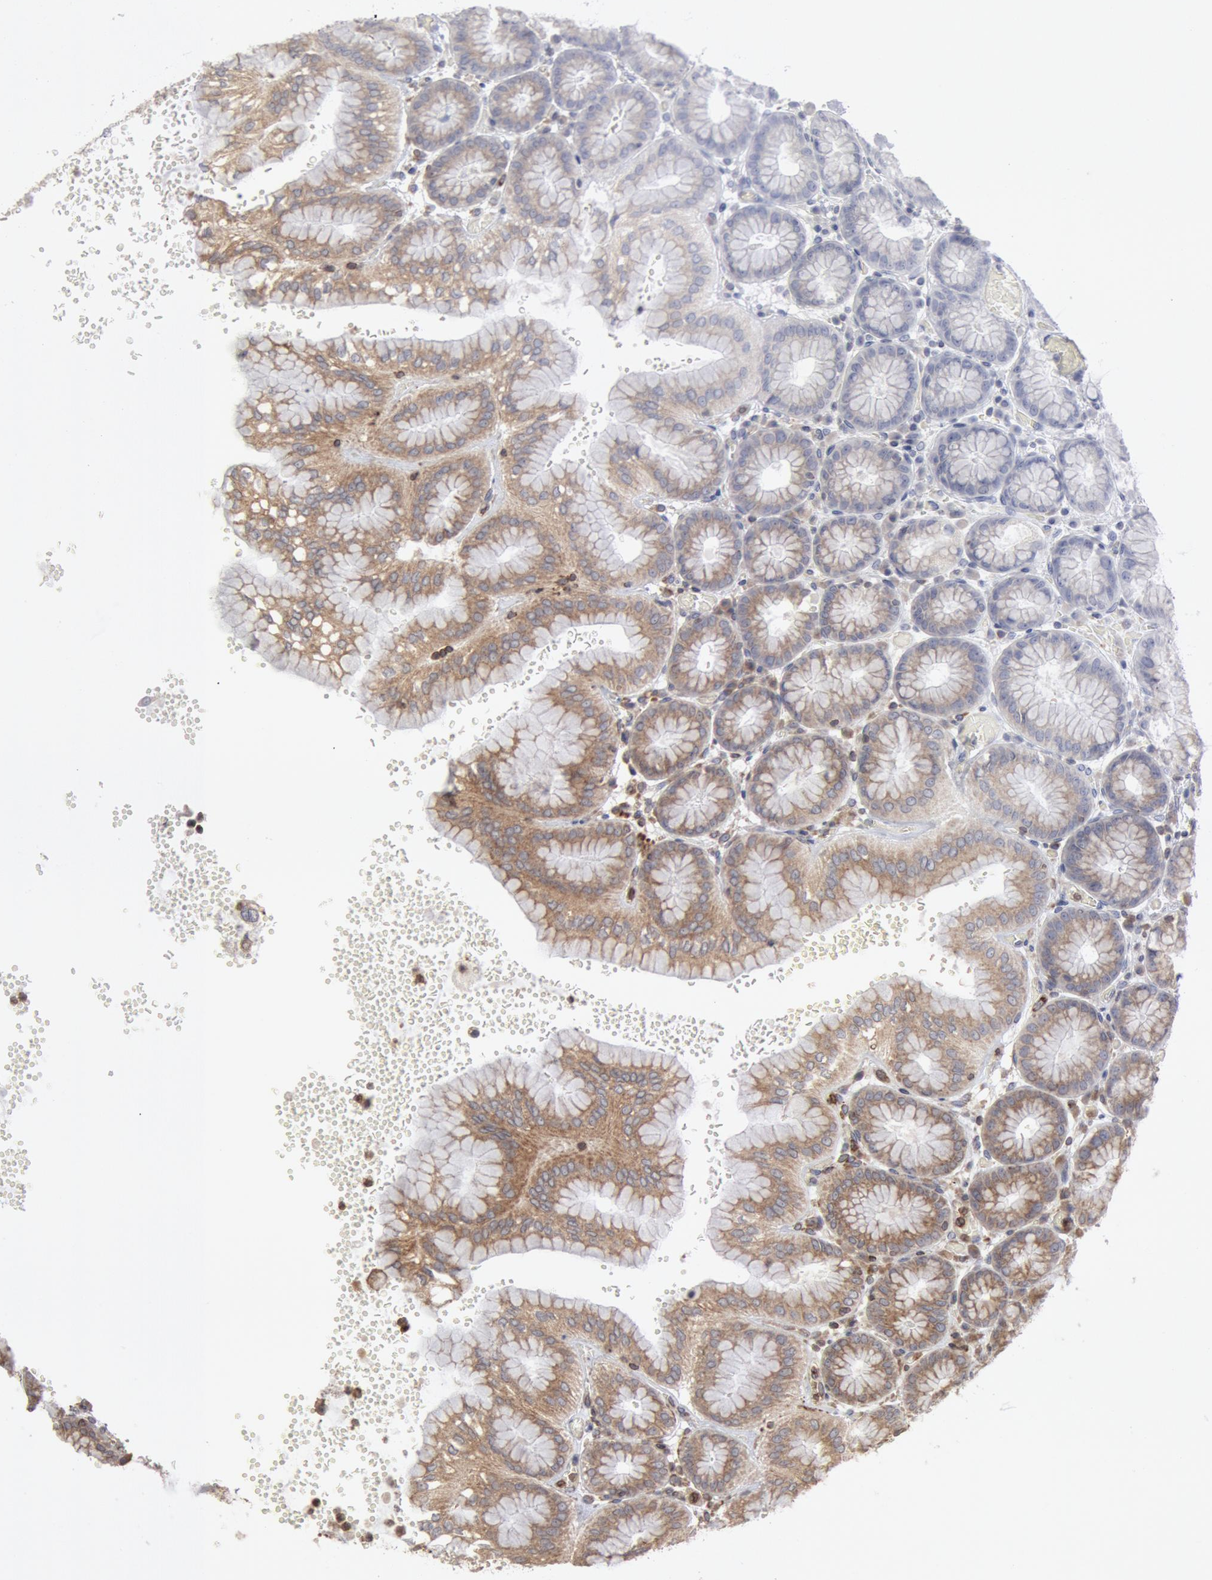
{"staining": {"intensity": "weak", "quantity": ">75%", "location": "cytoplasmic/membranous"}, "tissue": "stomach", "cell_type": "Glandular cells", "image_type": "normal", "snomed": [{"axis": "morphology", "description": "Normal tissue, NOS"}, {"axis": "topography", "description": "Stomach, upper"}, {"axis": "topography", "description": "Stomach"}], "caption": "High-power microscopy captured an IHC micrograph of unremarkable stomach, revealing weak cytoplasmic/membranous positivity in about >75% of glandular cells.", "gene": "OSBPL8", "patient": {"sex": "male", "age": 76}}